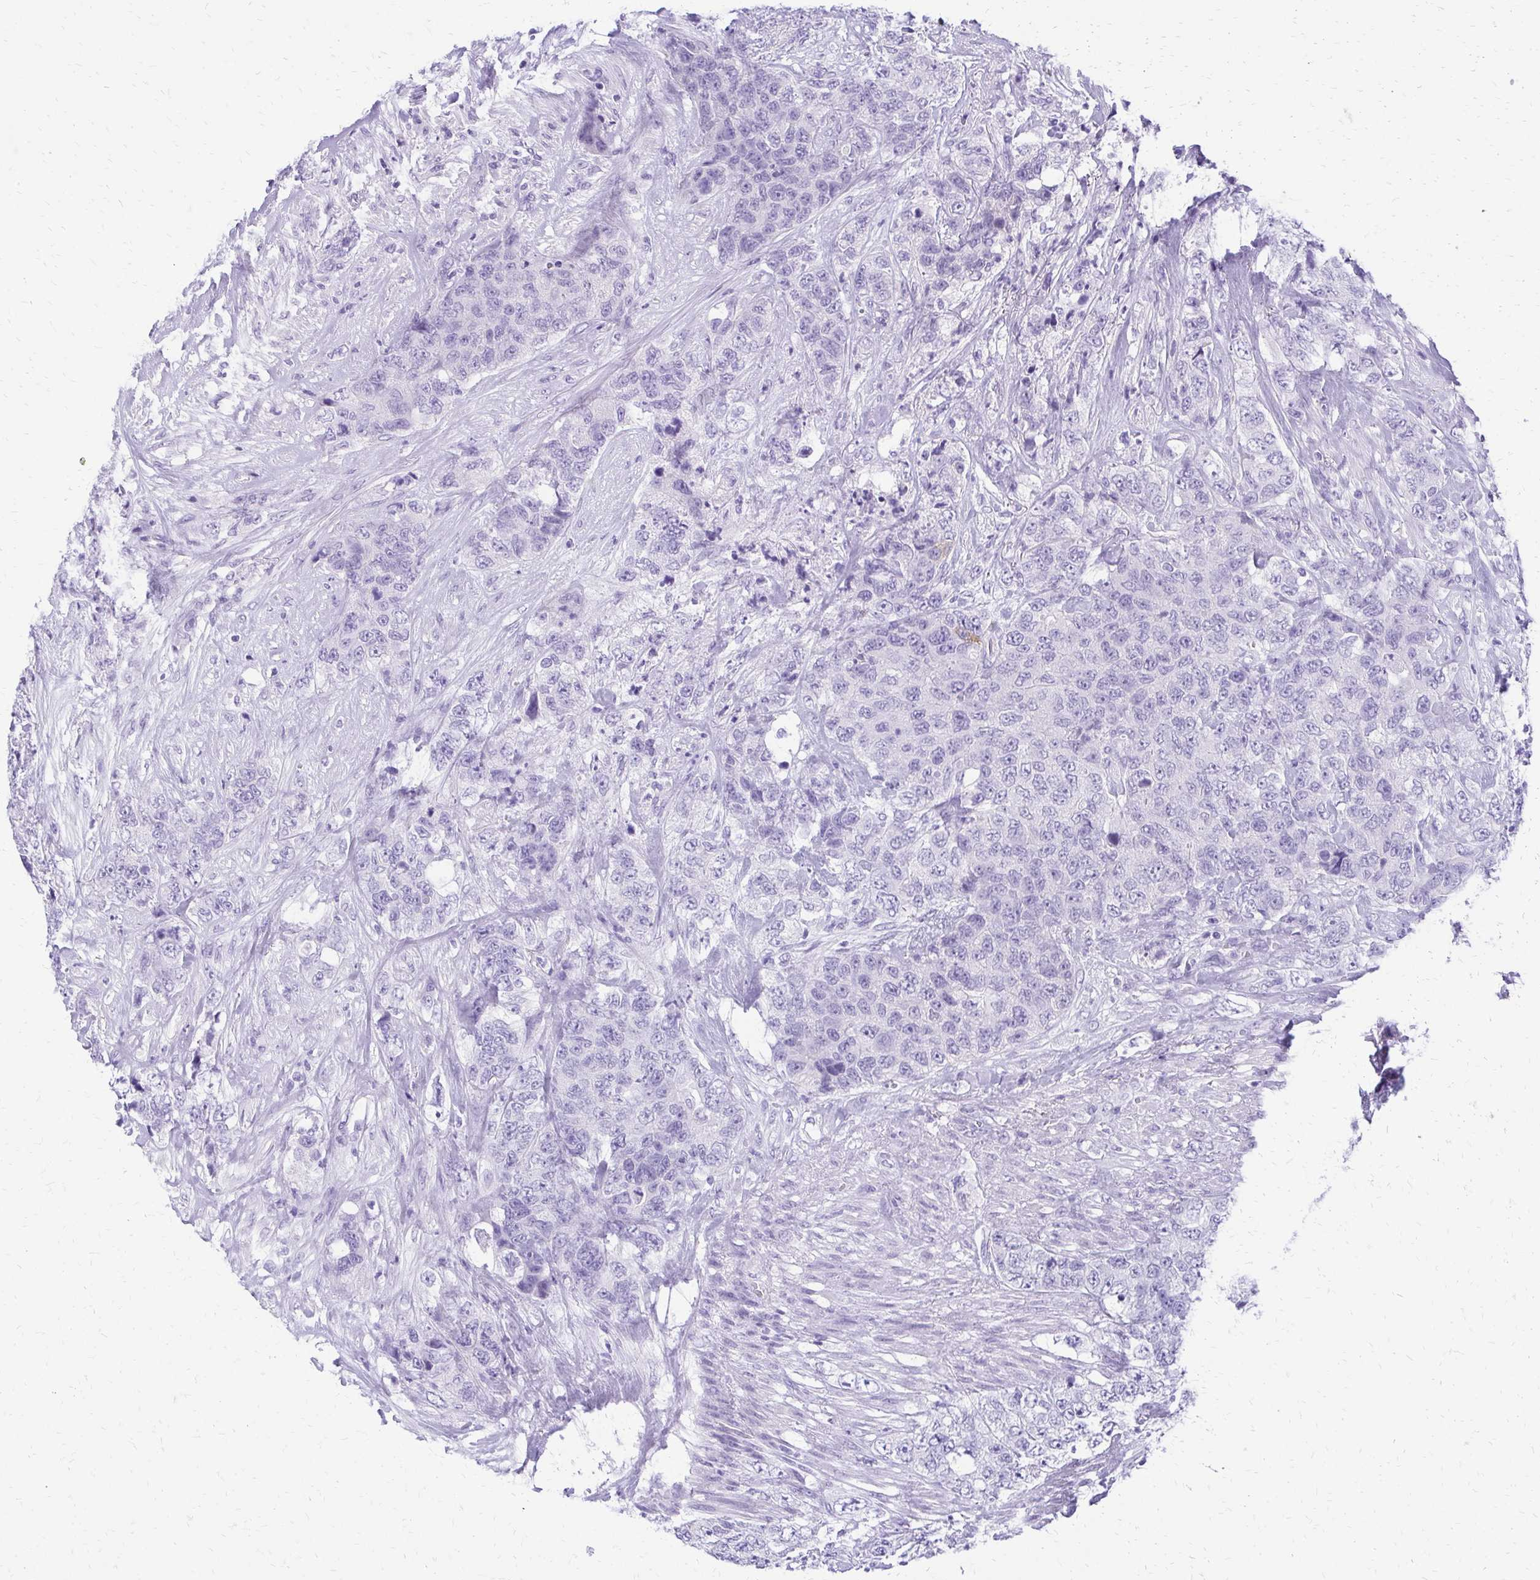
{"staining": {"intensity": "negative", "quantity": "none", "location": "none"}, "tissue": "urothelial cancer", "cell_type": "Tumor cells", "image_type": "cancer", "snomed": [{"axis": "morphology", "description": "Urothelial carcinoma, High grade"}, {"axis": "topography", "description": "Urinary bladder"}], "caption": "This is an immunohistochemistry (IHC) image of human urothelial cancer. There is no expression in tumor cells.", "gene": "SLC32A1", "patient": {"sex": "female", "age": 78}}